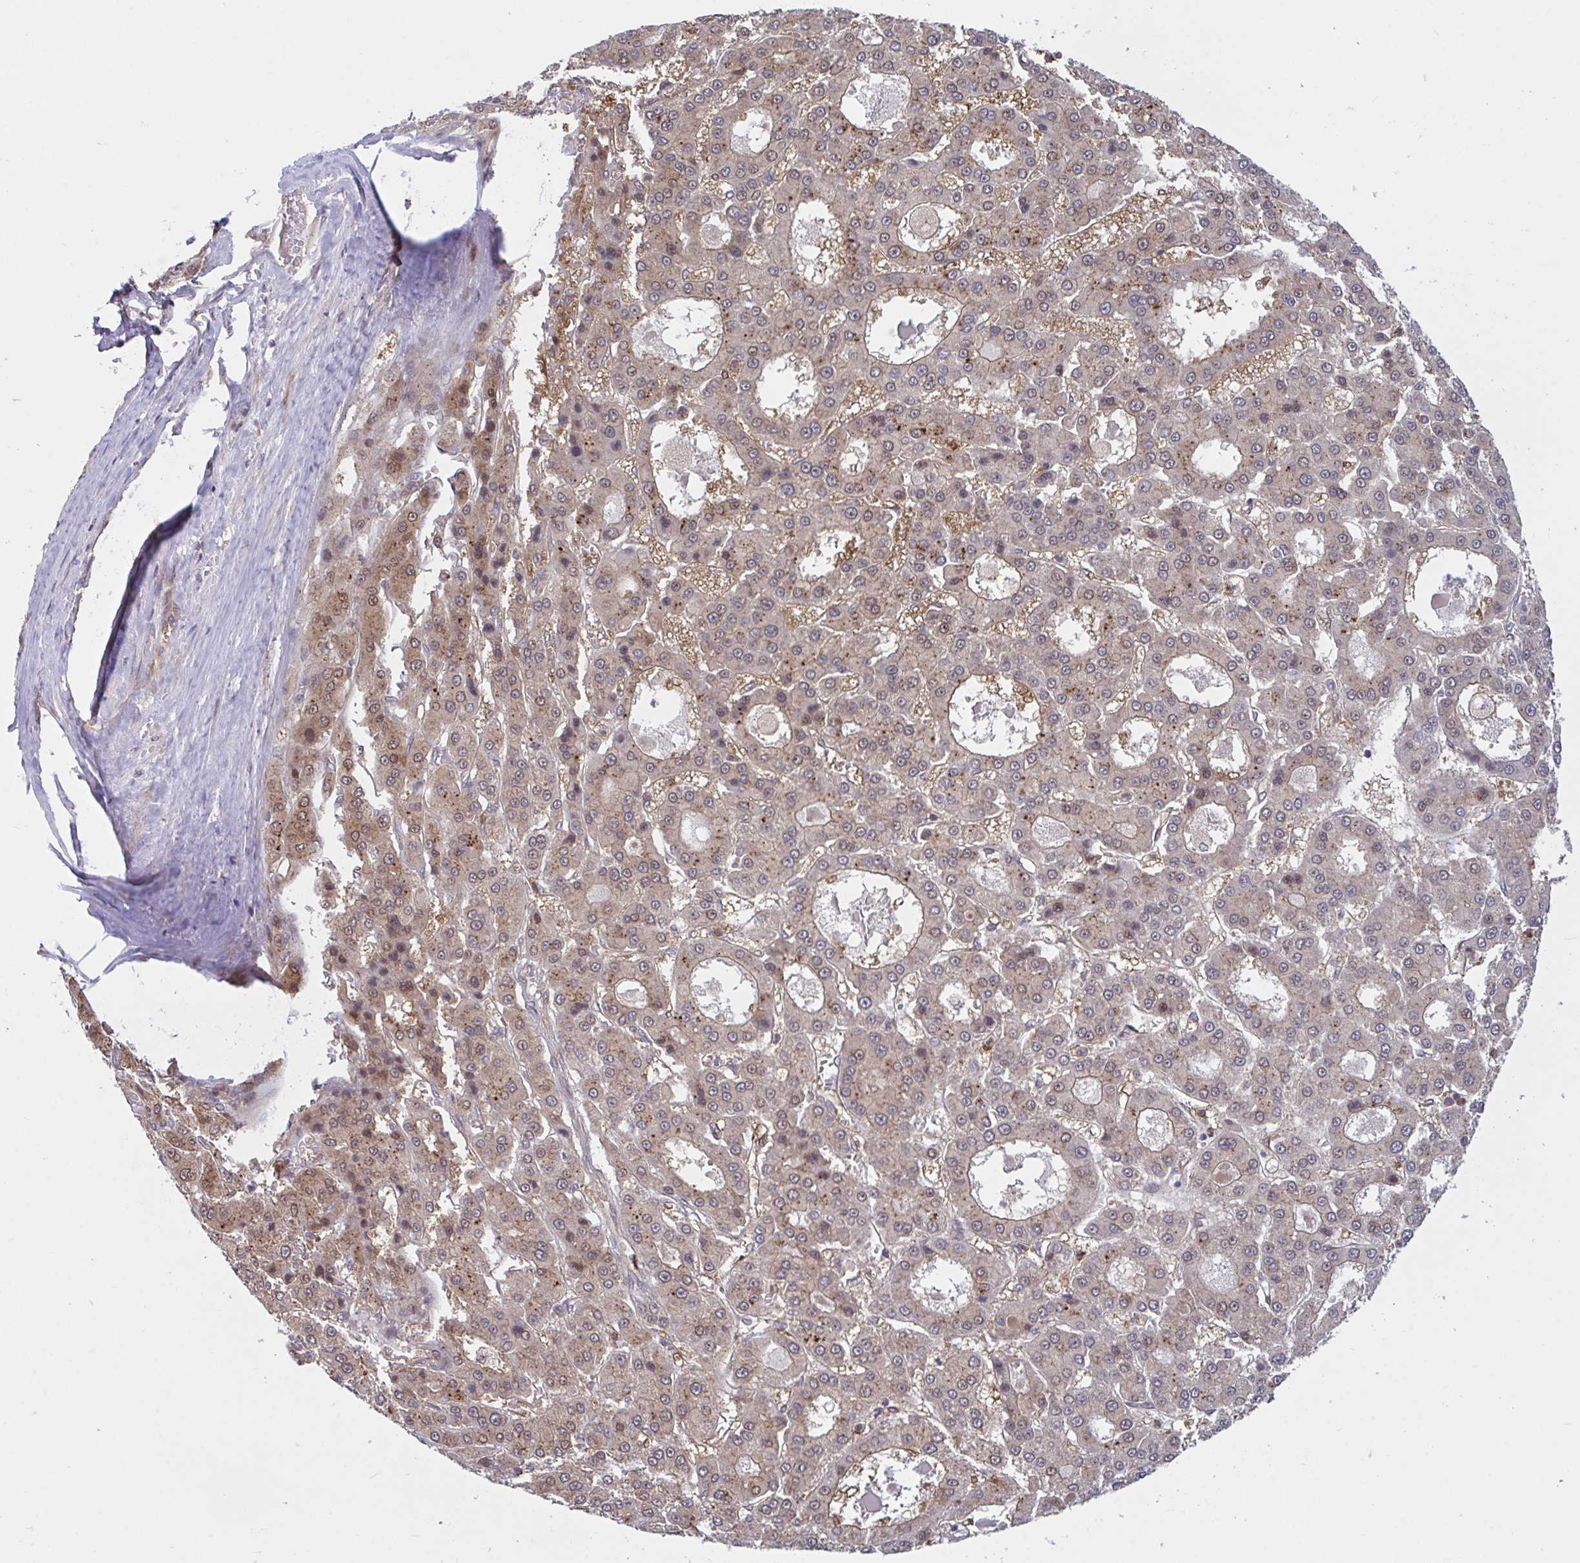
{"staining": {"intensity": "moderate", "quantity": "25%-75%", "location": "cytoplasmic/membranous,nuclear"}, "tissue": "liver cancer", "cell_type": "Tumor cells", "image_type": "cancer", "snomed": [{"axis": "morphology", "description": "Carcinoma, Hepatocellular, NOS"}, {"axis": "topography", "description": "Liver"}], "caption": "Tumor cells display moderate cytoplasmic/membranous and nuclear positivity in approximately 25%-75% of cells in liver hepatocellular carcinoma.", "gene": "LMNTD2", "patient": {"sex": "male", "age": 70}}